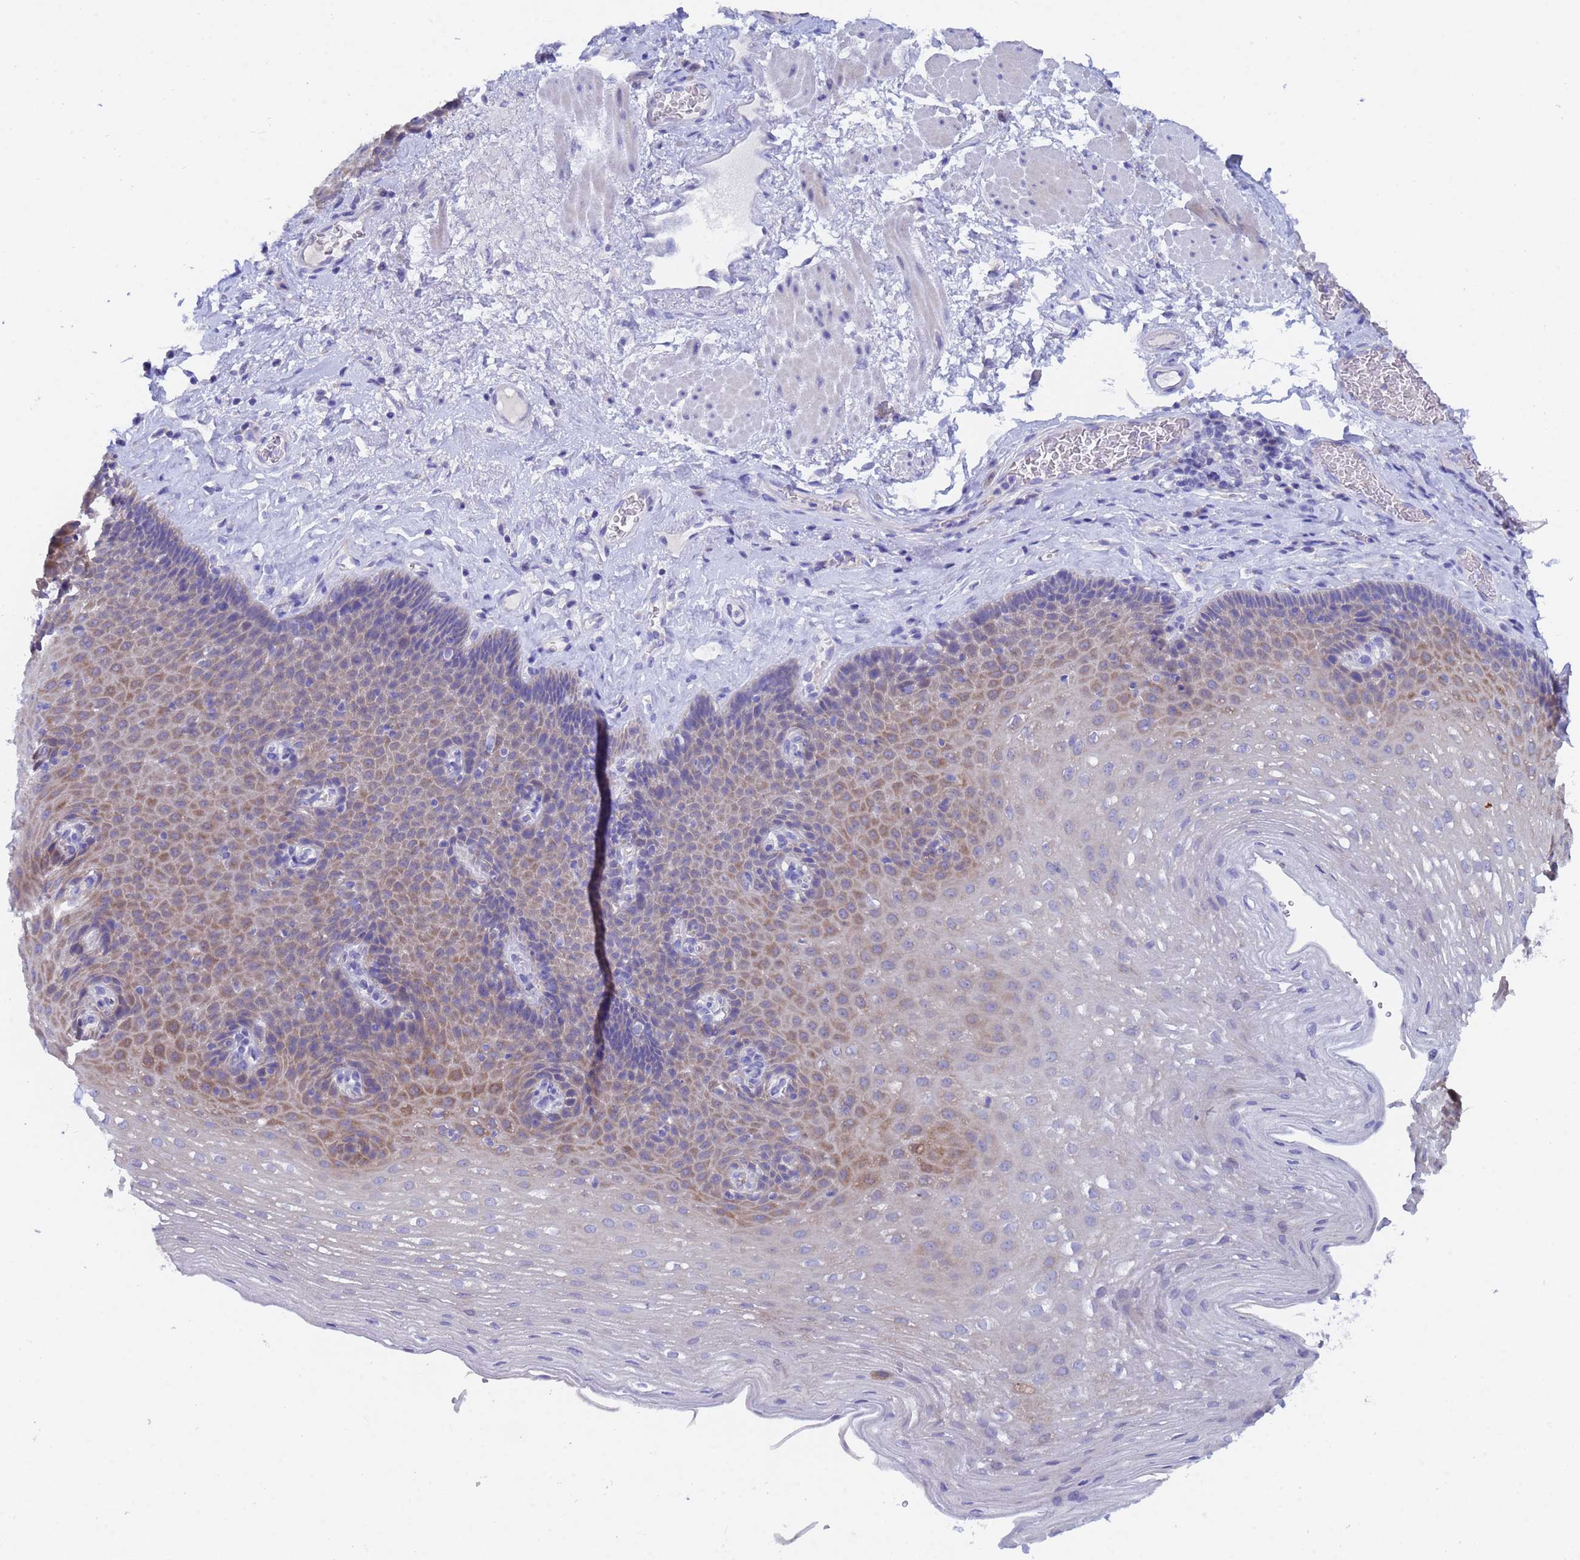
{"staining": {"intensity": "moderate", "quantity": "<25%", "location": "cytoplasmic/membranous"}, "tissue": "esophagus", "cell_type": "Squamous epithelial cells", "image_type": "normal", "snomed": [{"axis": "morphology", "description": "Normal tissue, NOS"}, {"axis": "topography", "description": "Esophagus"}], "caption": "Esophagus stained with DAB immunohistochemistry (IHC) shows low levels of moderate cytoplasmic/membranous expression in approximately <25% of squamous epithelial cells.", "gene": "UBE2O", "patient": {"sex": "female", "age": 66}}